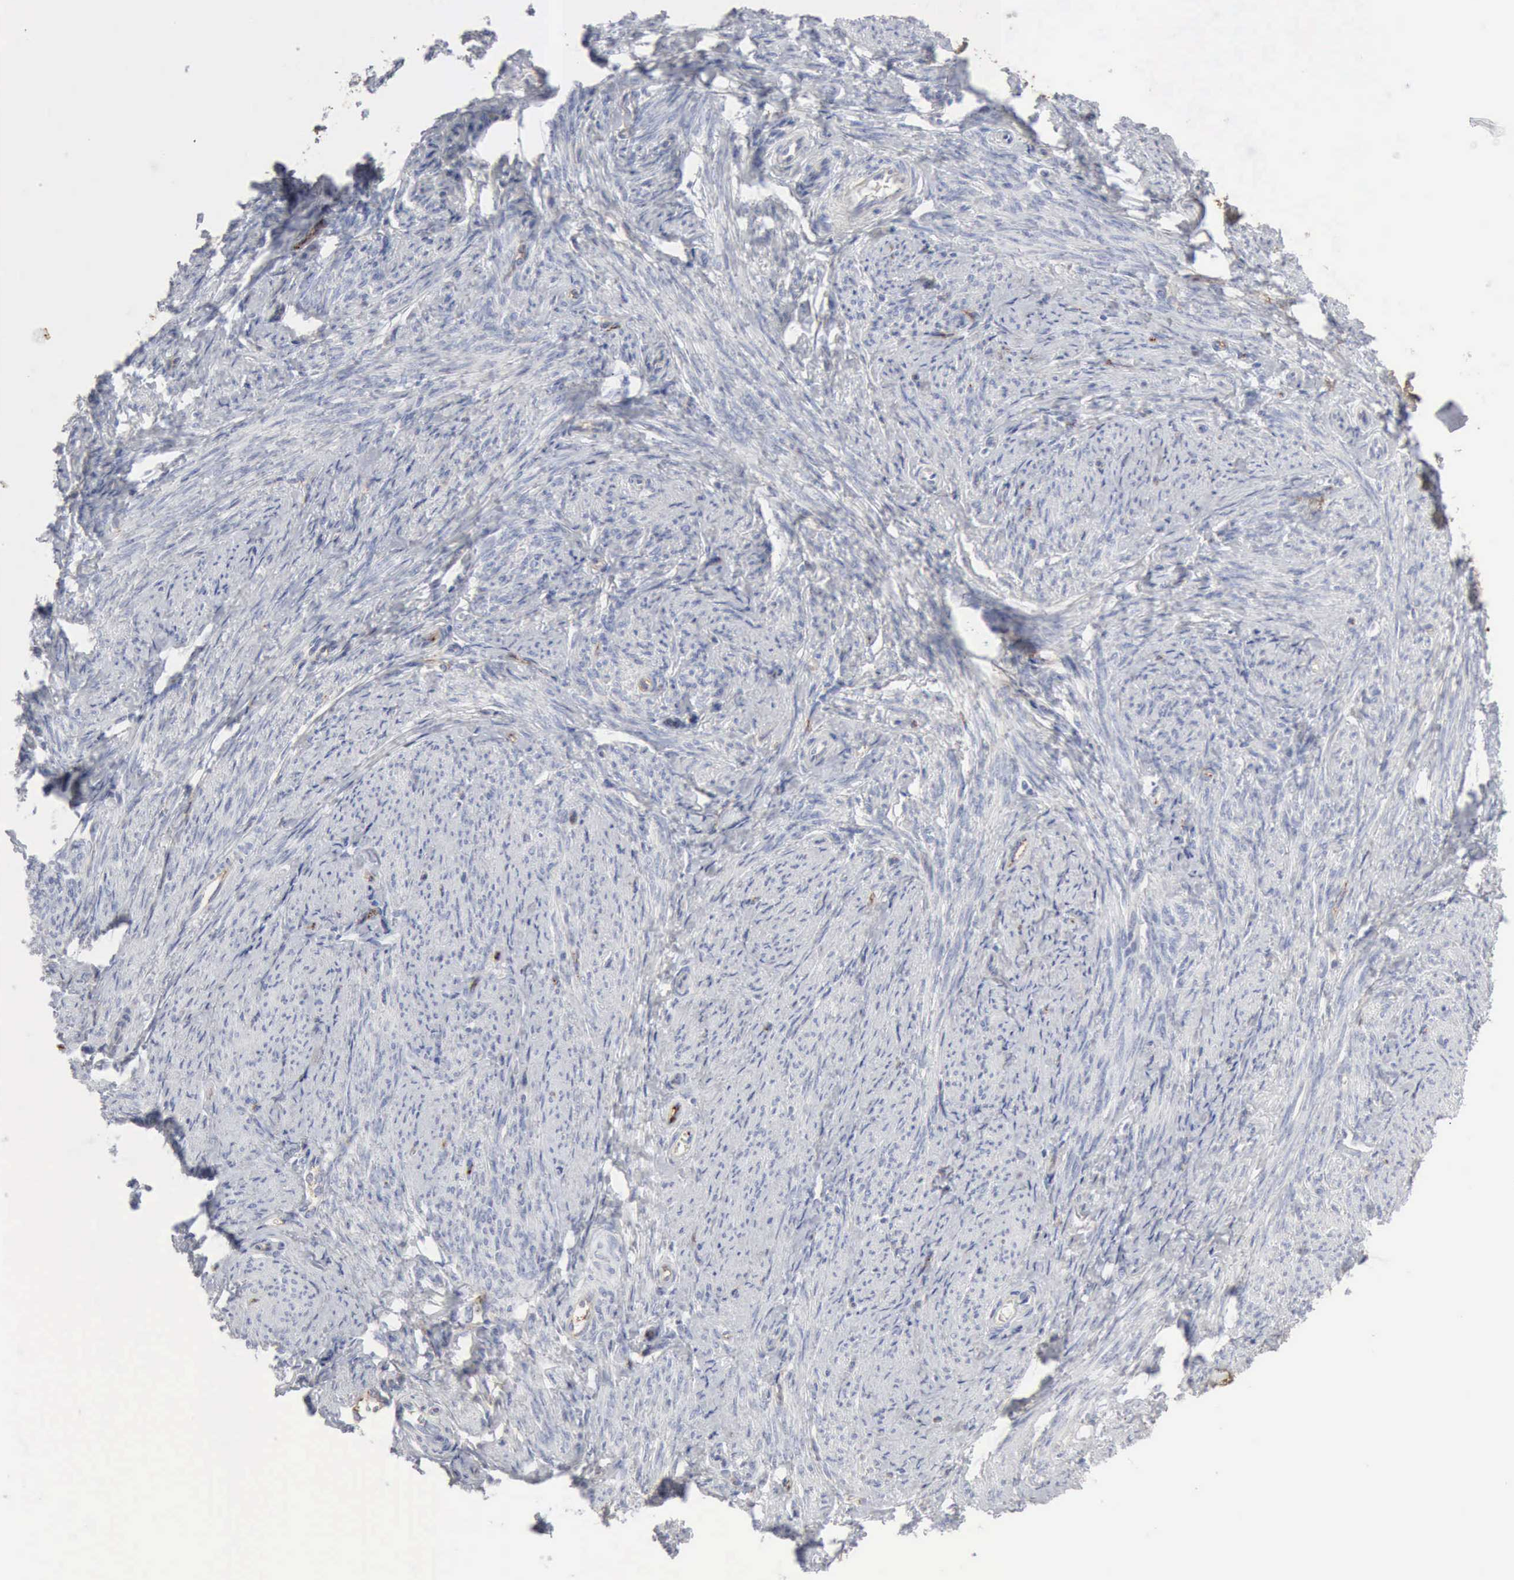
{"staining": {"intensity": "negative", "quantity": "none", "location": "none"}, "tissue": "smooth muscle", "cell_type": "Smooth muscle cells", "image_type": "normal", "snomed": [{"axis": "morphology", "description": "Normal tissue, NOS"}, {"axis": "topography", "description": "Smooth muscle"}, {"axis": "topography", "description": "Cervix"}], "caption": "Smooth muscle was stained to show a protein in brown. There is no significant staining in smooth muscle cells. (DAB immunohistochemistry, high magnification).", "gene": "C4BPA", "patient": {"sex": "female", "age": 70}}